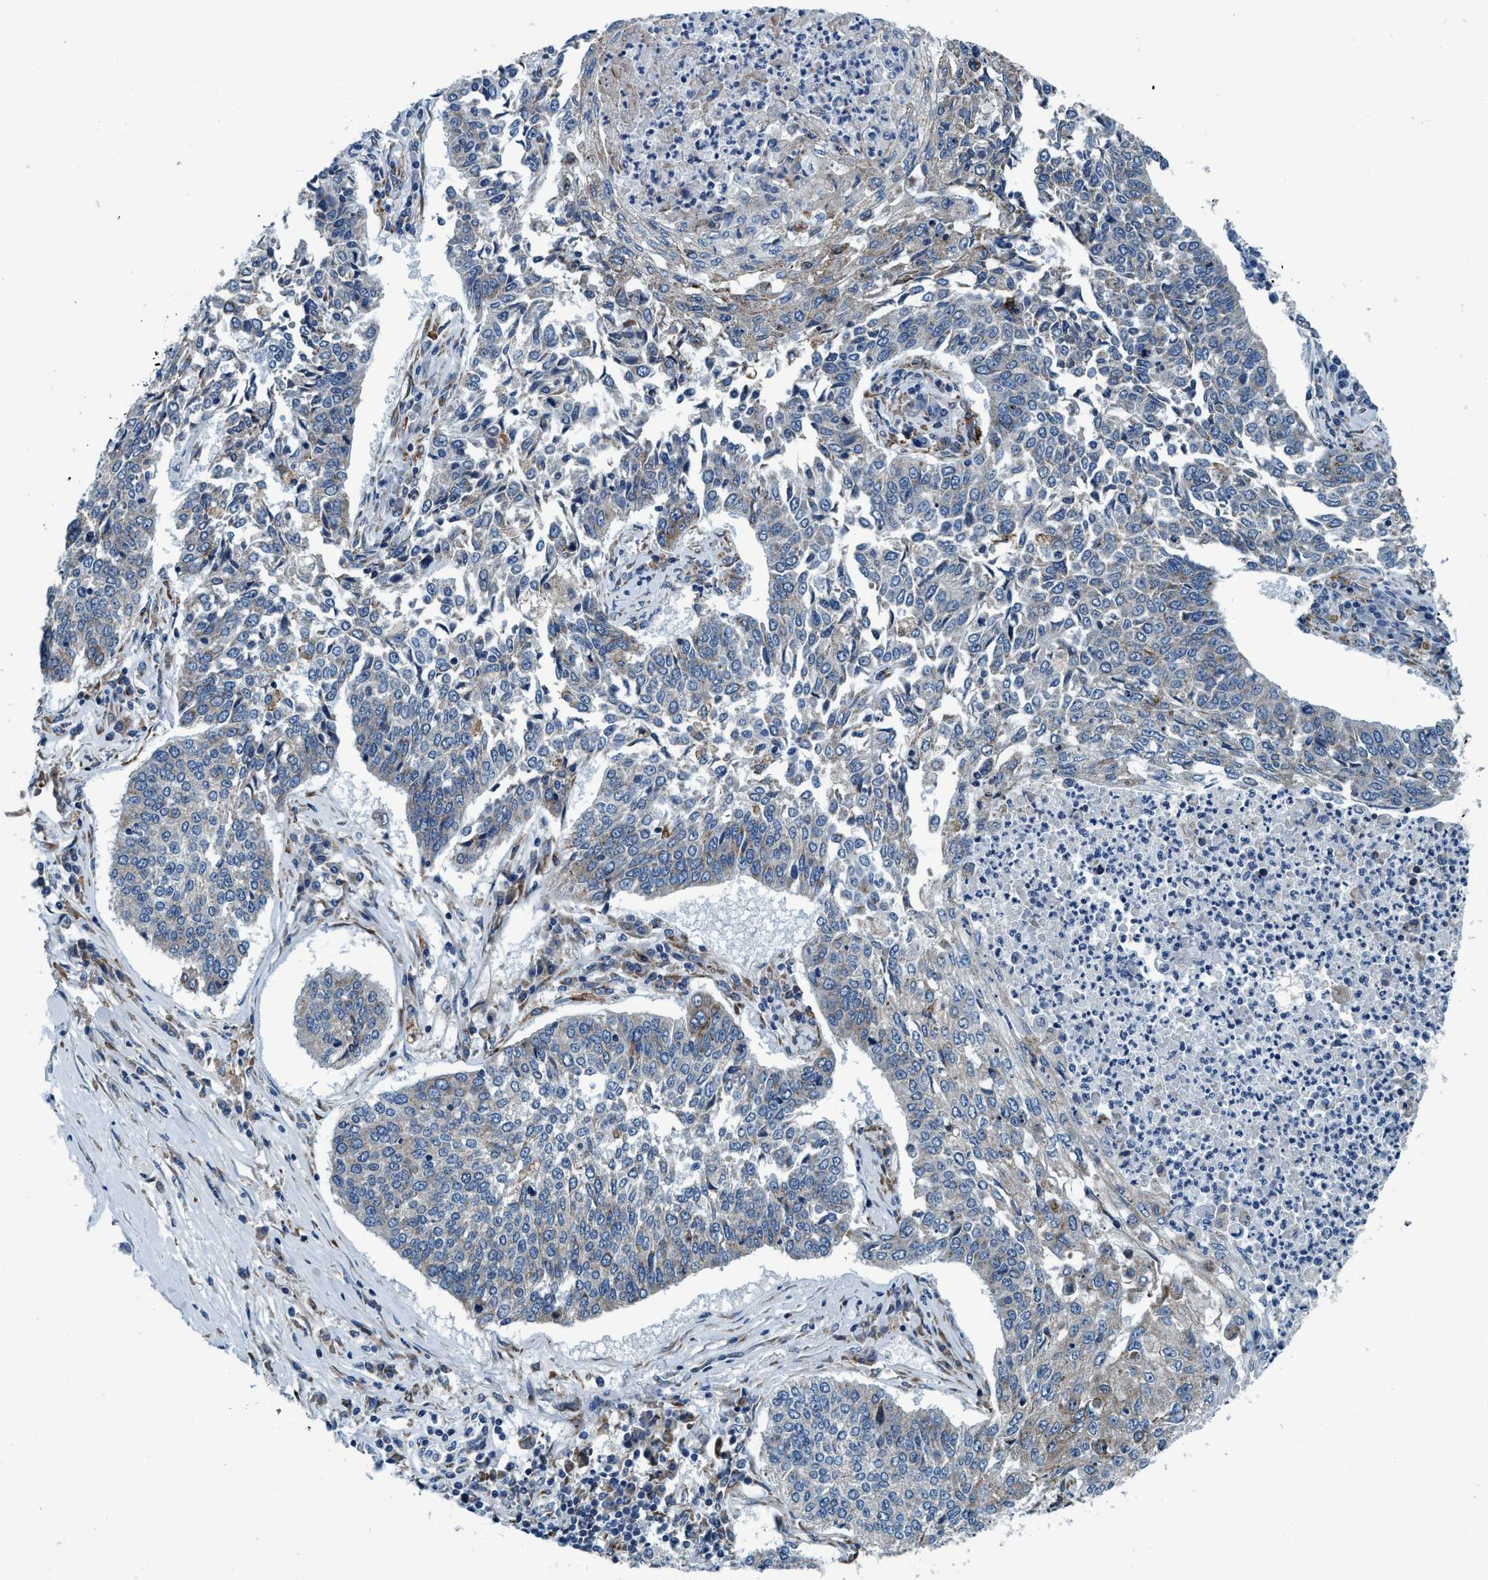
{"staining": {"intensity": "negative", "quantity": "none", "location": "none"}, "tissue": "lung cancer", "cell_type": "Tumor cells", "image_type": "cancer", "snomed": [{"axis": "morphology", "description": "Normal tissue, NOS"}, {"axis": "morphology", "description": "Squamous cell carcinoma, NOS"}, {"axis": "topography", "description": "Cartilage tissue"}, {"axis": "topography", "description": "Bronchus"}, {"axis": "topography", "description": "Lung"}], "caption": "An IHC photomicrograph of squamous cell carcinoma (lung) is shown. There is no staining in tumor cells of squamous cell carcinoma (lung).", "gene": "ARMC9", "patient": {"sex": "female", "age": 49}}